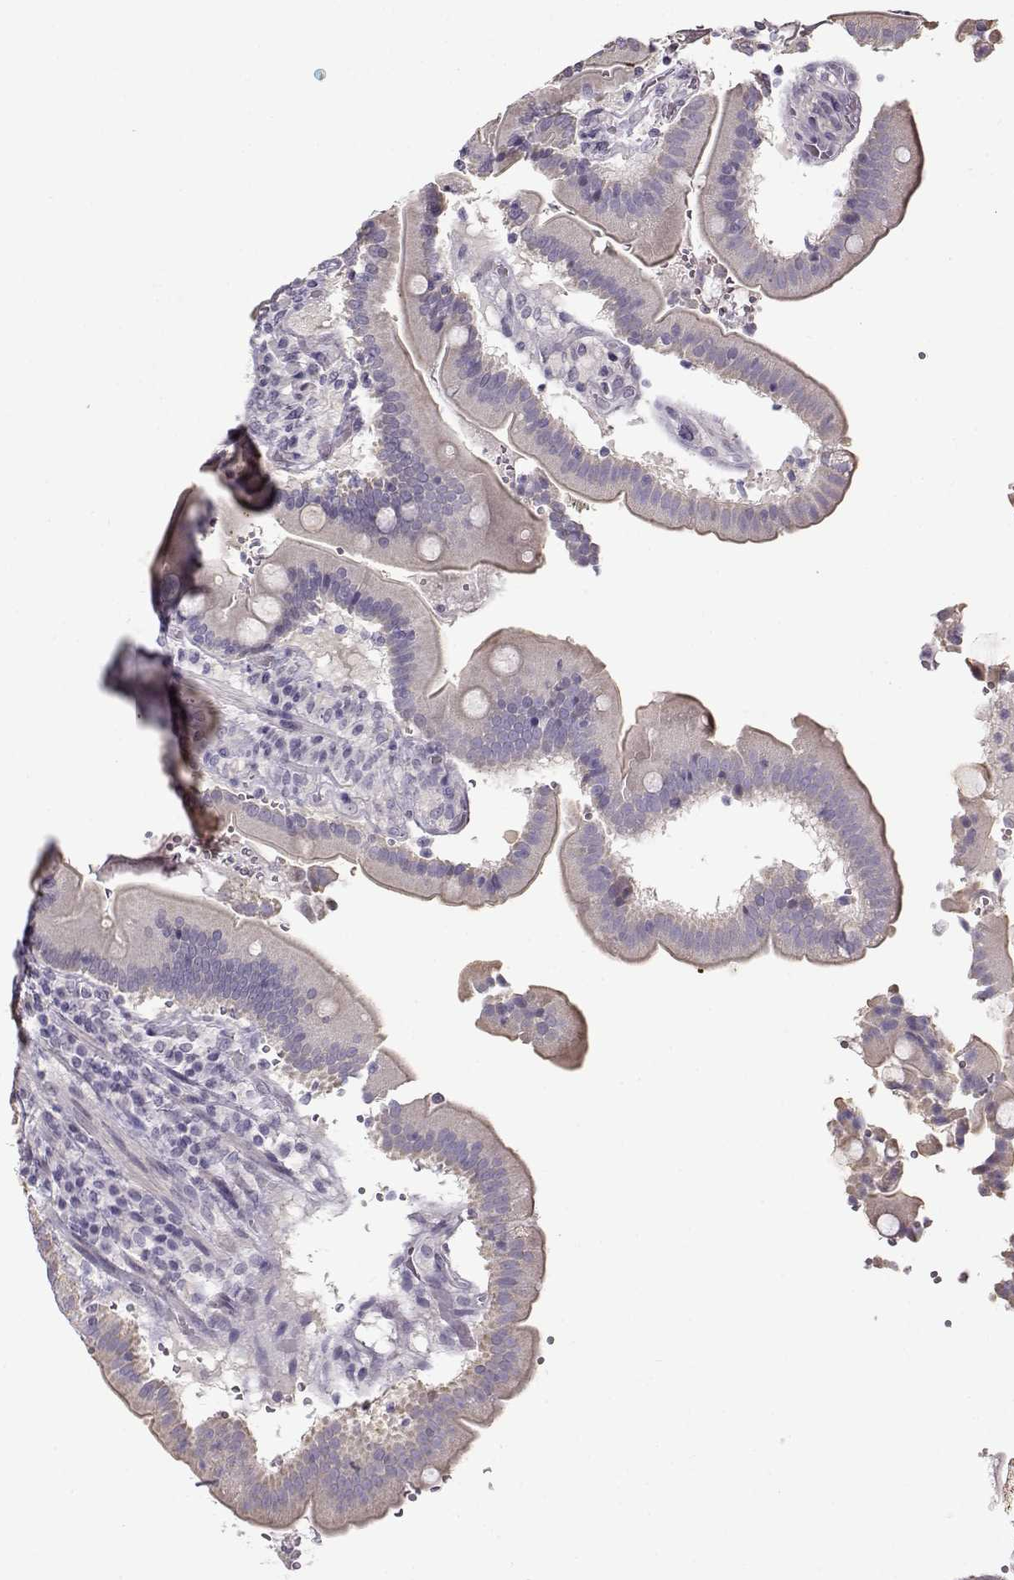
{"staining": {"intensity": "negative", "quantity": "none", "location": "none"}, "tissue": "duodenum", "cell_type": "Glandular cells", "image_type": "normal", "snomed": [{"axis": "morphology", "description": "Normal tissue, NOS"}, {"axis": "topography", "description": "Duodenum"}], "caption": "Glandular cells show no significant protein positivity in normal duodenum.", "gene": "TEX55", "patient": {"sex": "female", "age": 62}}